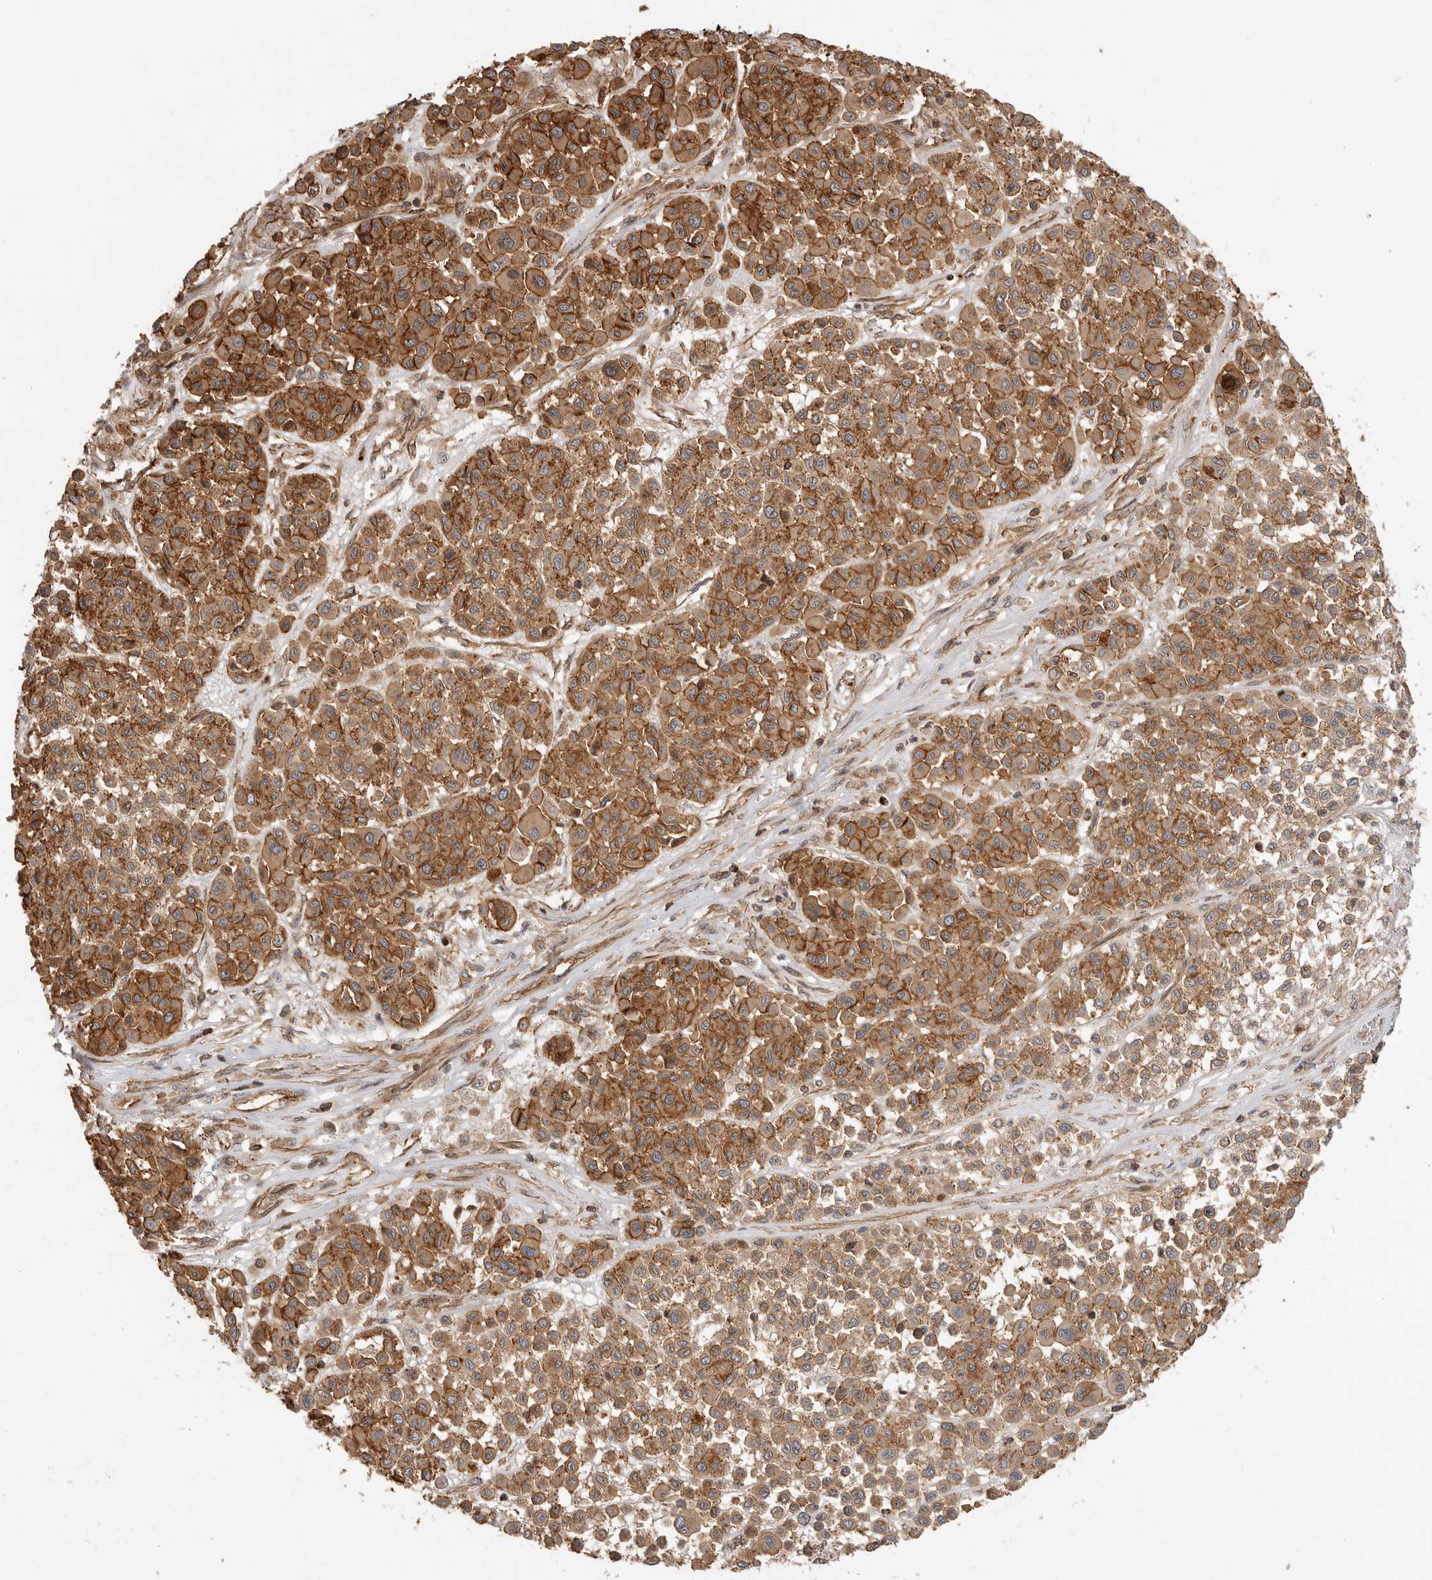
{"staining": {"intensity": "moderate", "quantity": ">75%", "location": "cytoplasmic/membranous"}, "tissue": "melanoma", "cell_type": "Tumor cells", "image_type": "cancer", "snomed": [{"axis": "morphology", "description": "Malignant melanoma, Metastatic site"}, {"axis": "topography", "description": "Soft tissue"}], "caption": "Melanoma stained with a brown dye displays moderate cytoplasmic/membranous positive staining in about >75% of tumor cells.", "gene": "GPATCH2", "patient": {"sex": "male", "age": 41}}